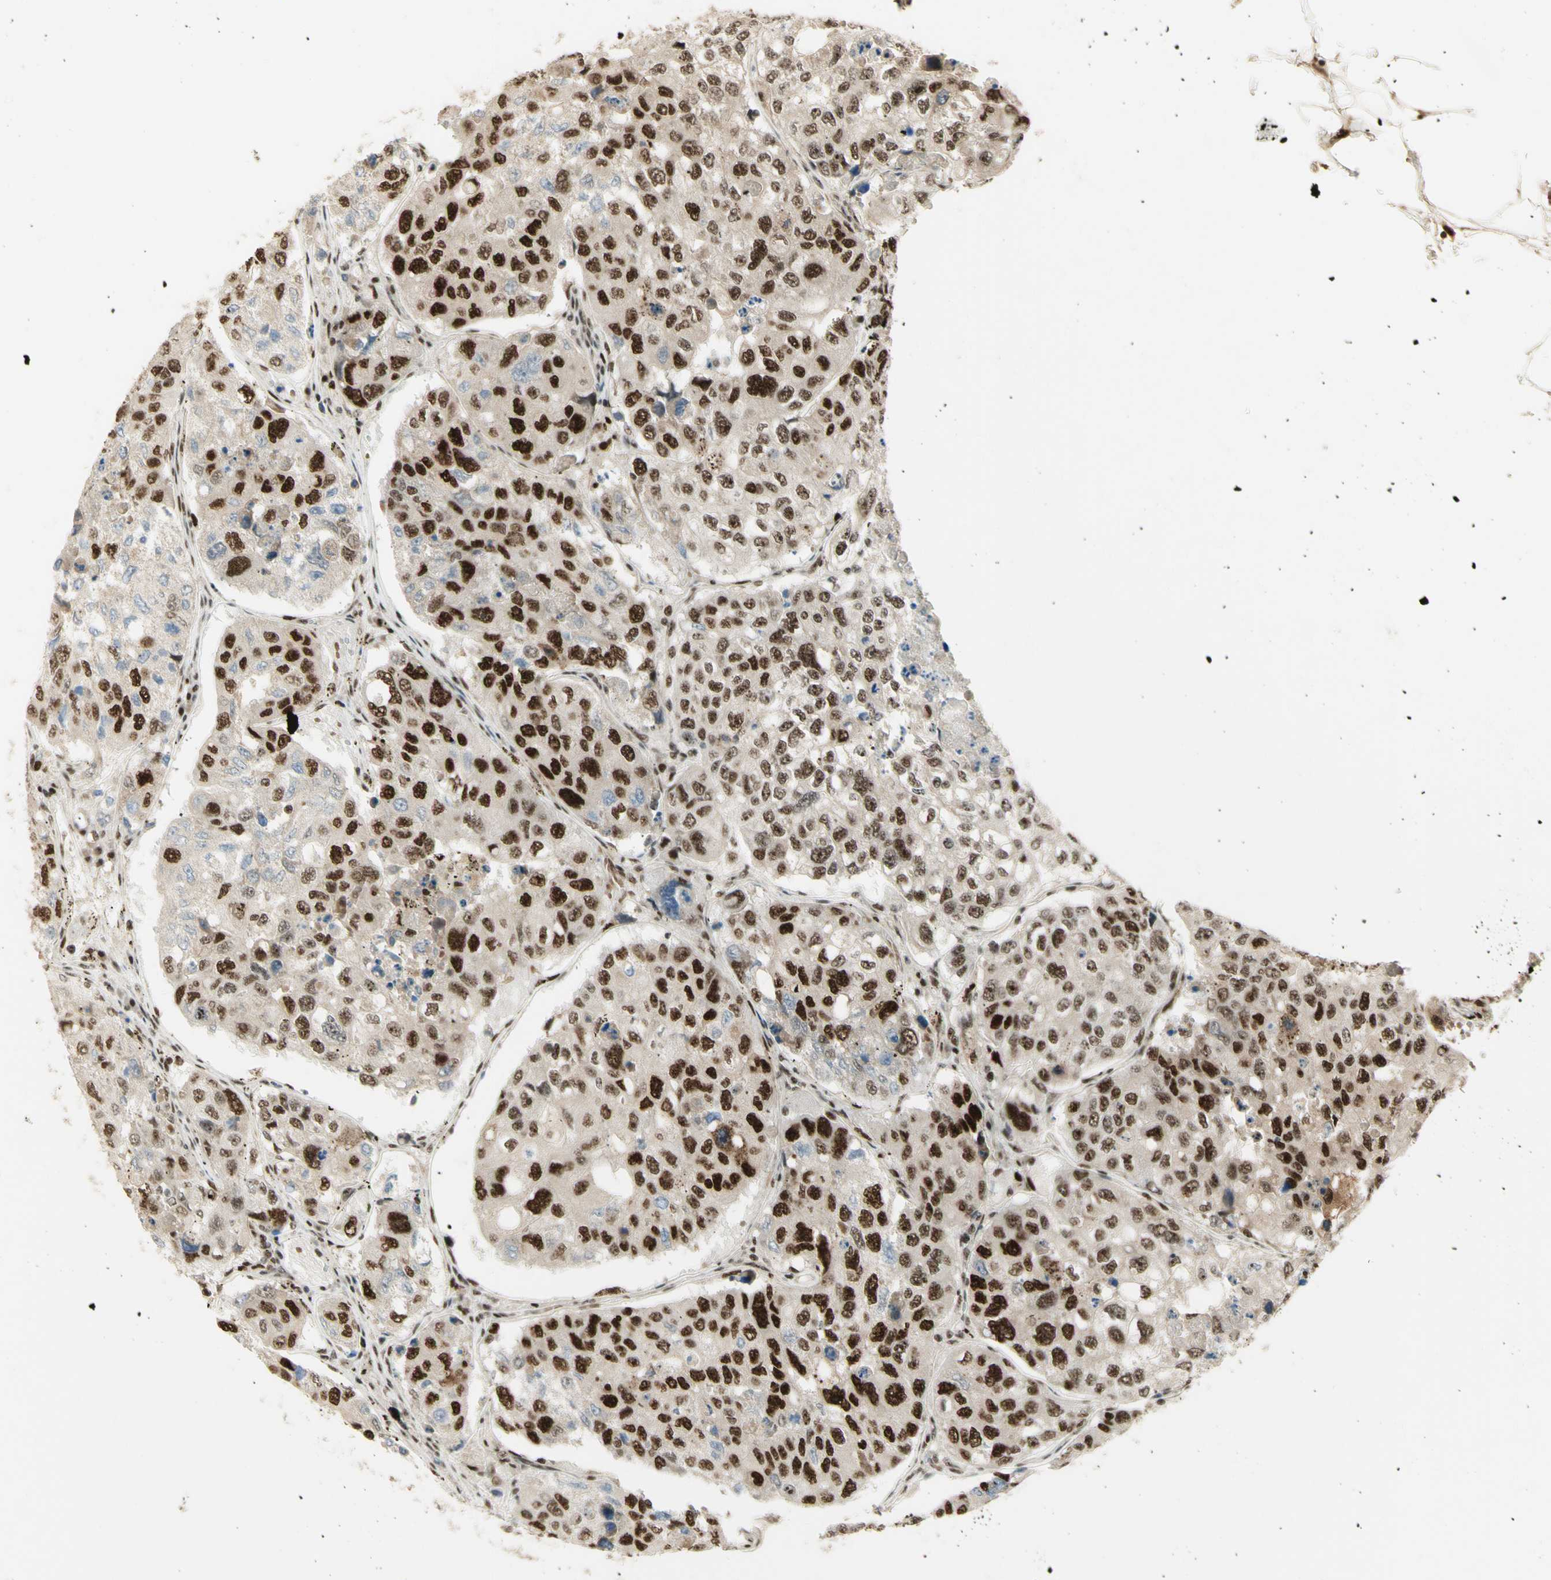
{"staining": {"intensity": "strong", "quantity": ">75%", "location": "cytoplasmic/membranous,nuclear"}, "tissue": "urothelial cancer", "cell_type": "Tumor cells", "image_type": "cancer", "snomed": [{"axis": "morphology", "description": "Urothelial carcinoma, High grade"}, {"axis": "topography", "description": "Lymph node"}, {"axis": "topography", "description": "Urinary bladder"}], "caption": "High-magnification brightfield microscopy of urothelial cancer stained with DAB (brown) and counterstained with hematoxylin (blue). tumor cells exhibit strong cytoplasmic/membranous and nuclear positivity is appreciated in approximately>75% of cells.", "gene": "DHX9", "patient": {"sex": "male", "age": 51}}